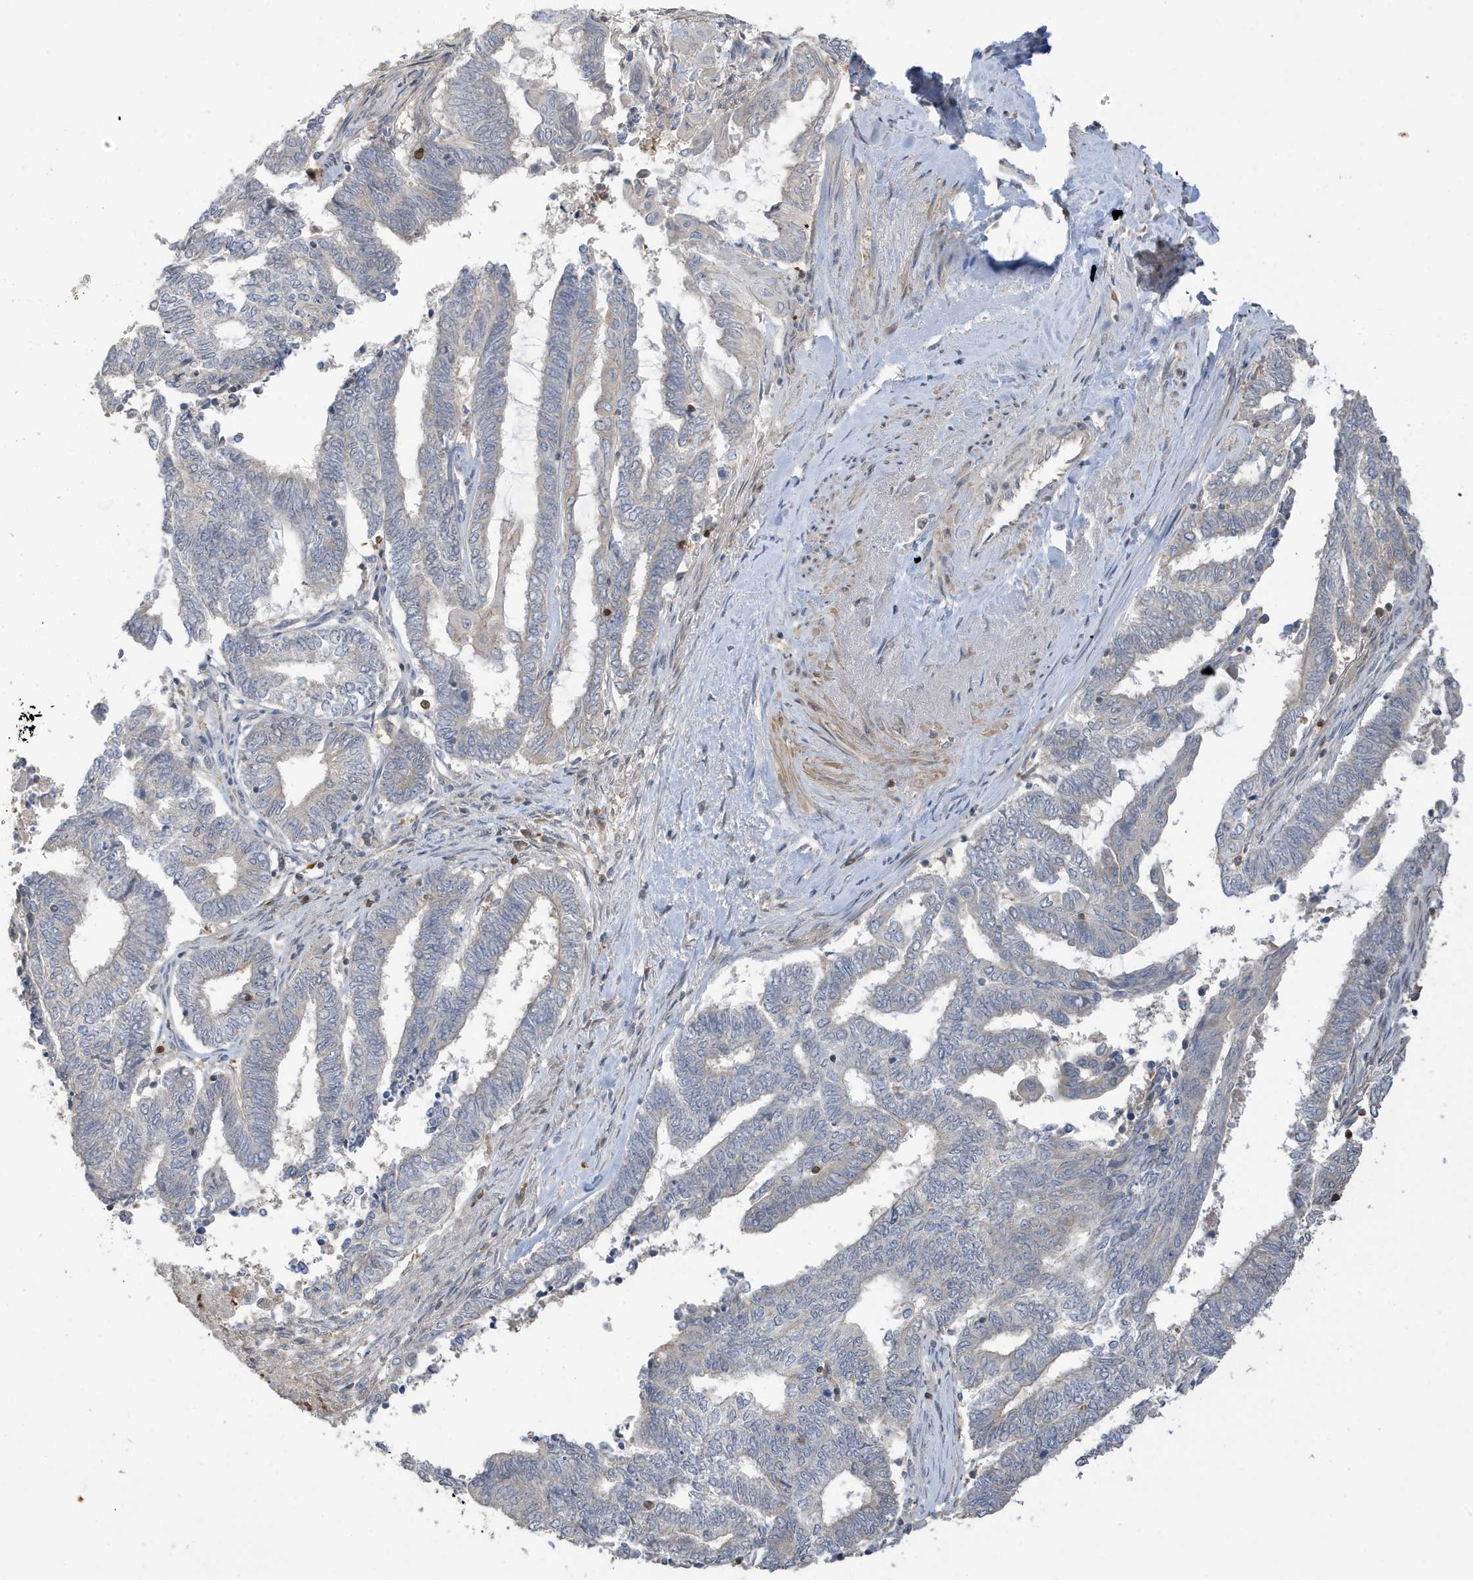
{"staining": {"intensity": "negative", "quantity": "none", "location": "none"}, "tissue": "endometrial cancer", "cell_type": "Tumor cells", "image_type": "cancer", "snomed": [{"axis": "morphology", "description": "Adenocarcinoma, NOS"}, {"axis": "topography", "description": "Uterus"}, {"axis": "topography", "description": "Endometrium"}], "caption": "Protein analysis of endometrial cancer (adenocarcinoma) demonstrates no significant expression in tumor cells.", "gene": "TAB3", "patient": {"sex": "female", "age": 70}}